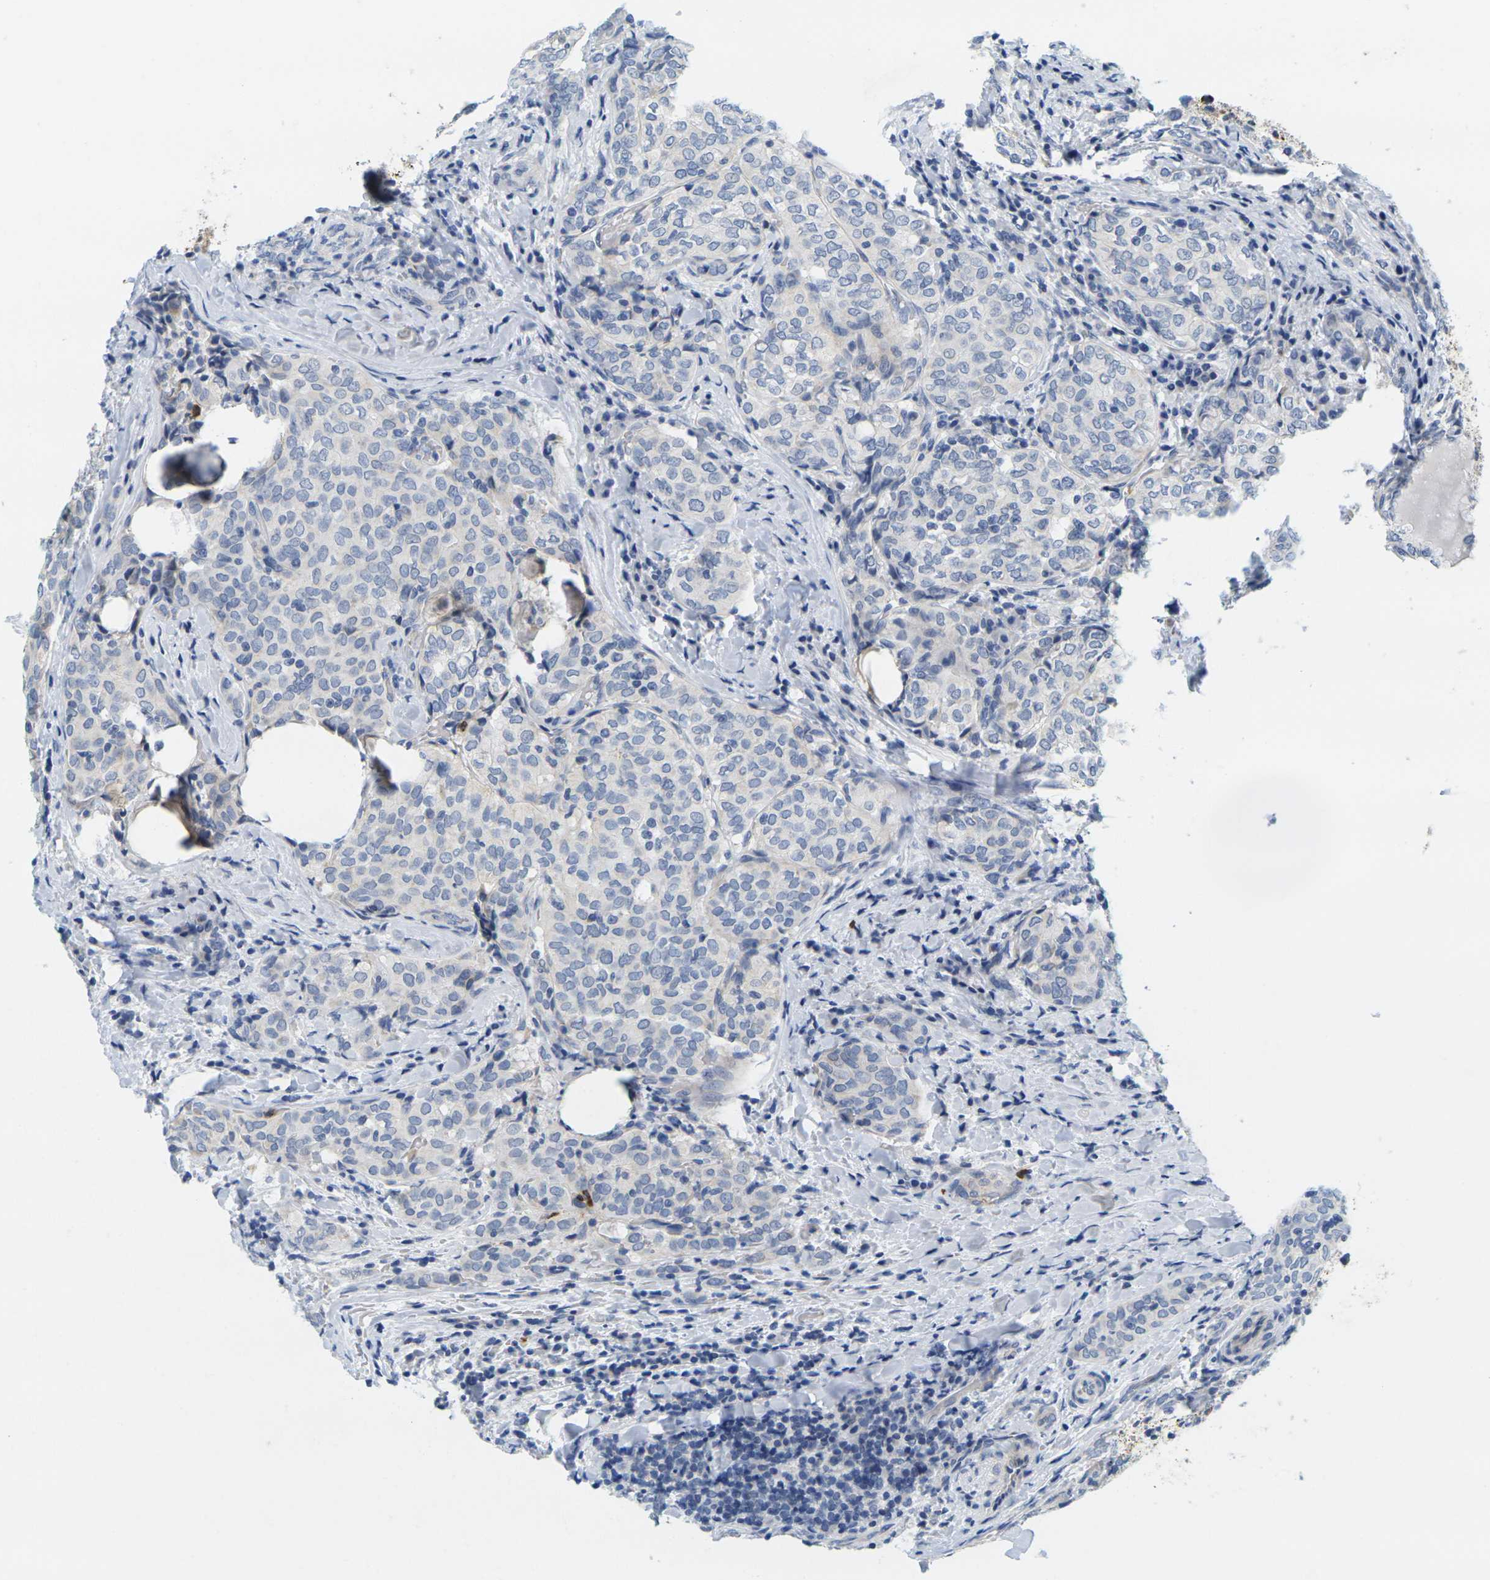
{"staining": {"intensity": "negative", "quantity": "none", "location": "none"}, "tissue": "thyroid cancer", "cell_type": "Tumor cells", "image_type": "cancer", "snomed": [{"axis": "morphology", "description": "Normal tissue, NOS"}, {"axis": "morphology", "description": "Papillary adenocarcinoma, NOS"}, {"axis": "topography", "description": "Thyroid gland"}], "caption": "DAB (3,3'-diaminobenzidine) immunohistochemical staining of papillary adenocarcinoma (thyroid) demonstrates no significant expression in tumor cells.", "gene": "KLK5", "patient": {"sex": "female", "age": 30}}